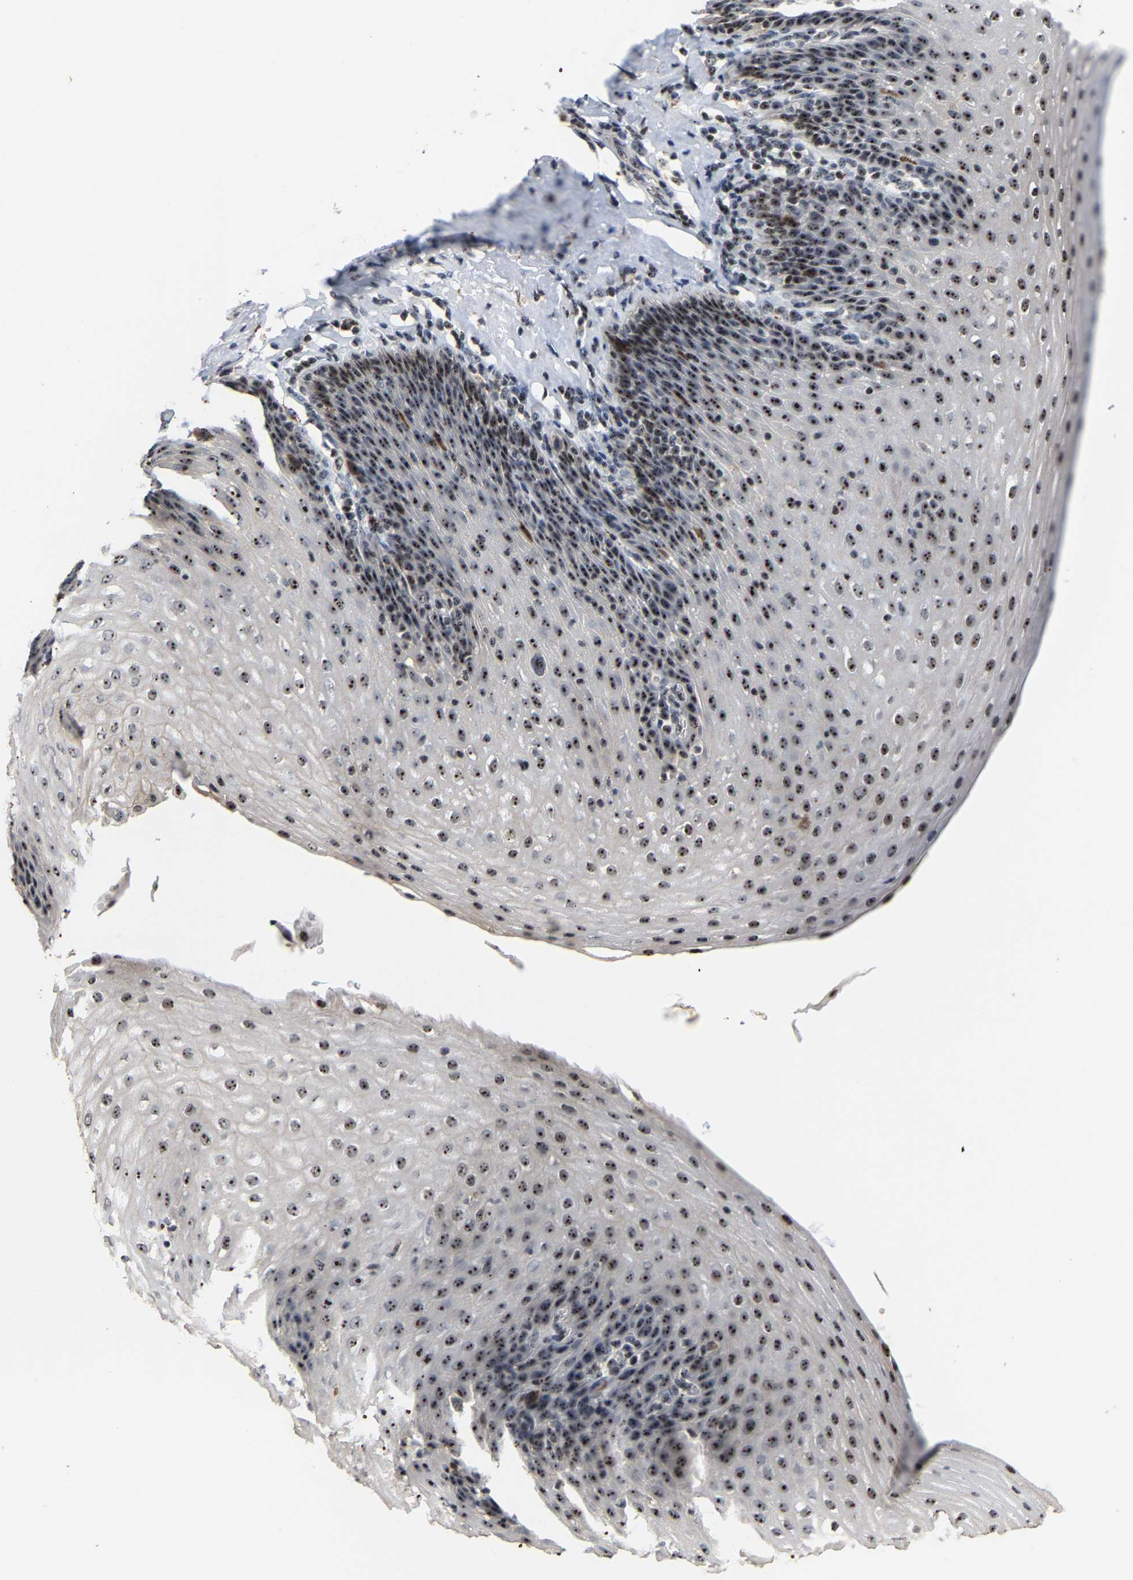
{"staining": {"intensity": "strong", "quantity": ">75%", "location": "nuclear"}, "tissue": "esophagus", "cell_type": "Squamous epithelial cells", "image_type": "normal", "snomed": [{"axis": "morphology", "description": "Normal tissue, NOS"}, {"axis": "topography", "description": "Esophagus"}], "caption": "DAB immunohistochemical staining of benign human esophagus exhibits strong nuclear protein positivity in about >75% of squamous epithelial cells. Ihc stains the protein in brown and the nuclei are stained blue.", "gene": "NOP58", "patient": {"sex": "female", "age": 61}}